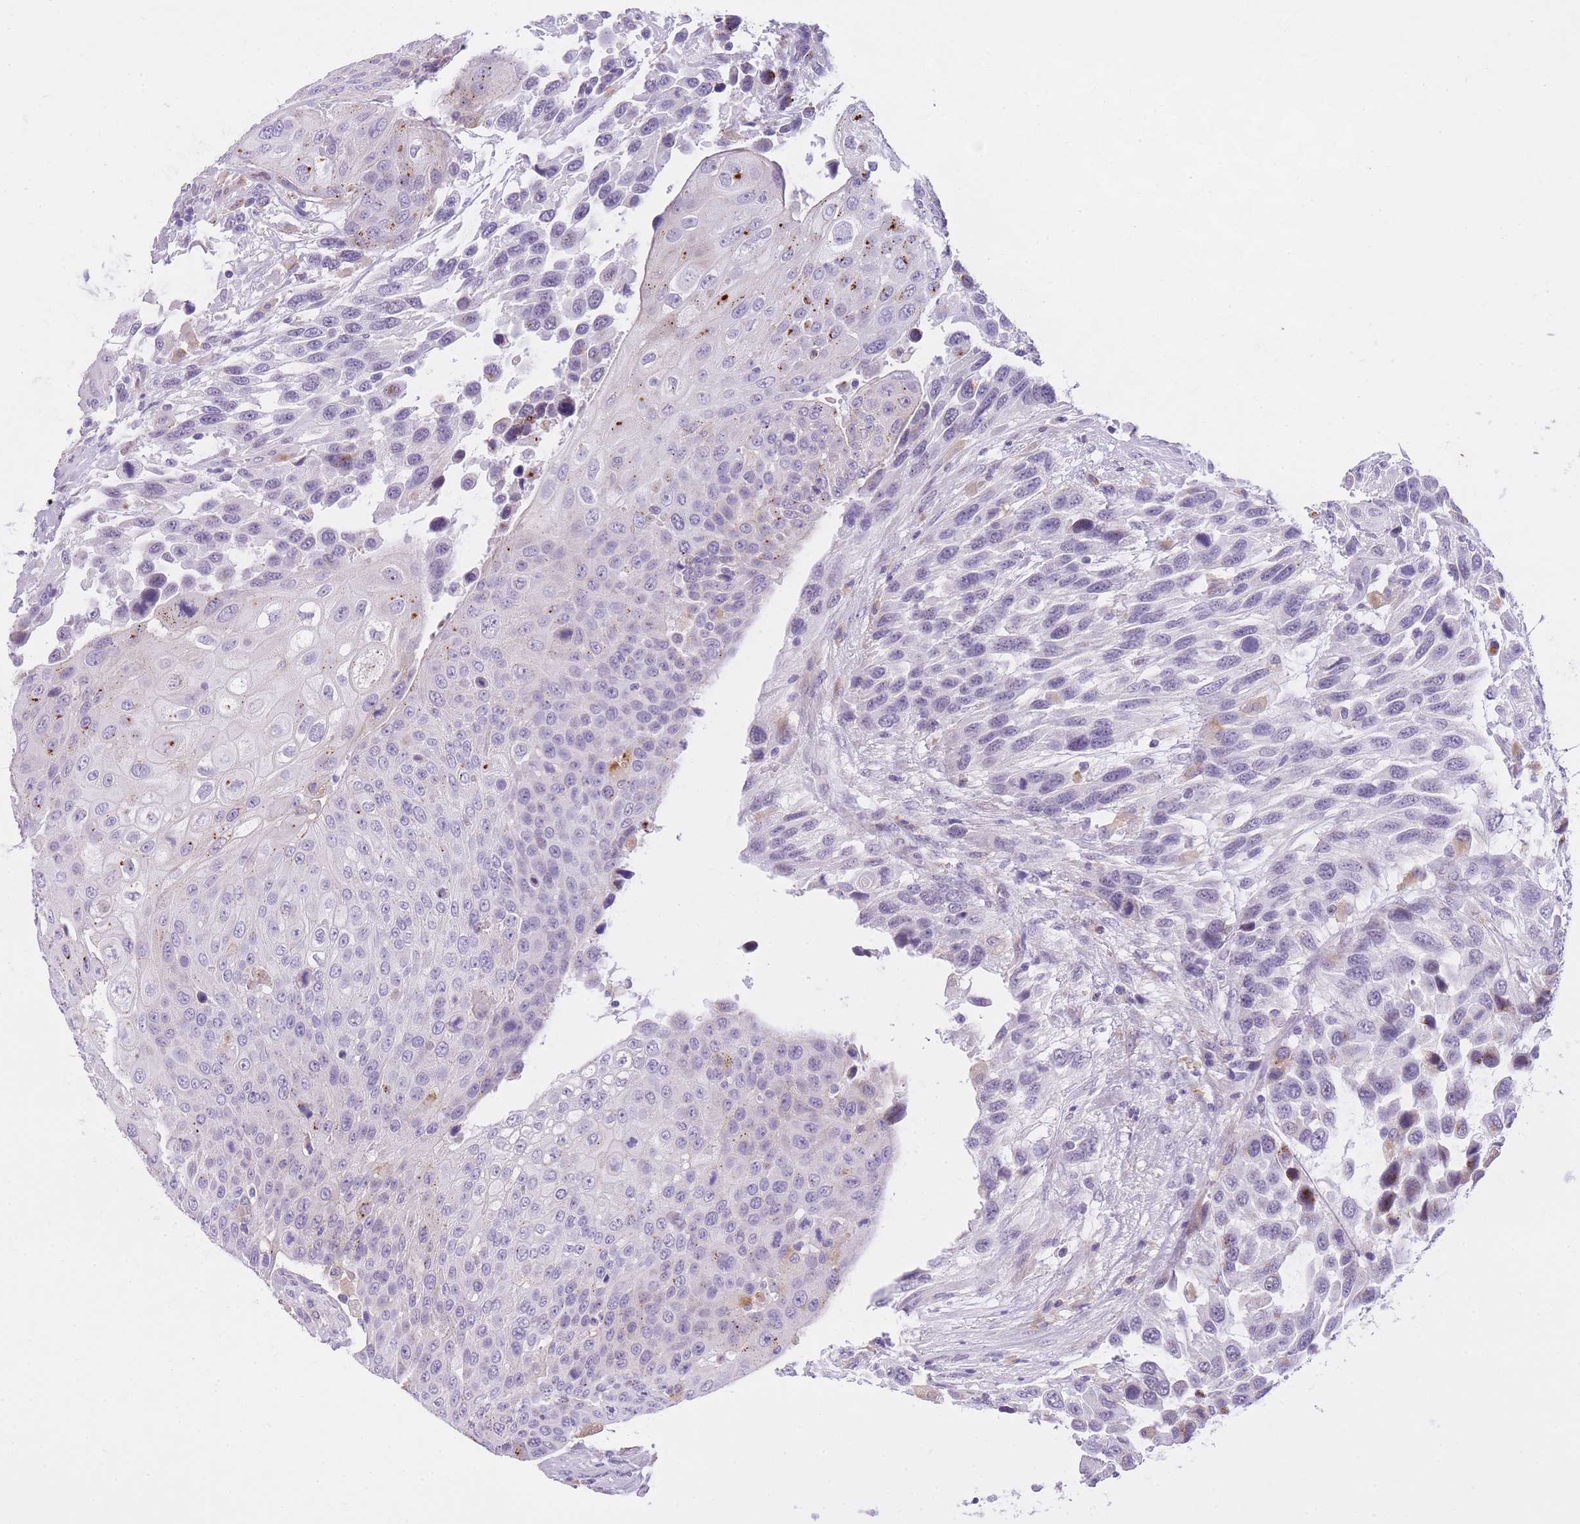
{"staining": {"intensity": "negative", "quantity": "none", "location": "none"}, "tissue": "urothelial cancer", "cell_type": "Tumor cells", "image_type": "cancer", "snomed": [{"axis": "morphology", "description": "Urothelial carcinoma, High grade"}, {"axis": "topography", "description": "Urinary bladder"}], "caption": "An immunohistochemistry (IHC) image of urothelial cancer is shown. There is no staining in tumor cells of urothelial cancer.", "gene": "RADX", "patient": {"sex": "female", "age": 70}}